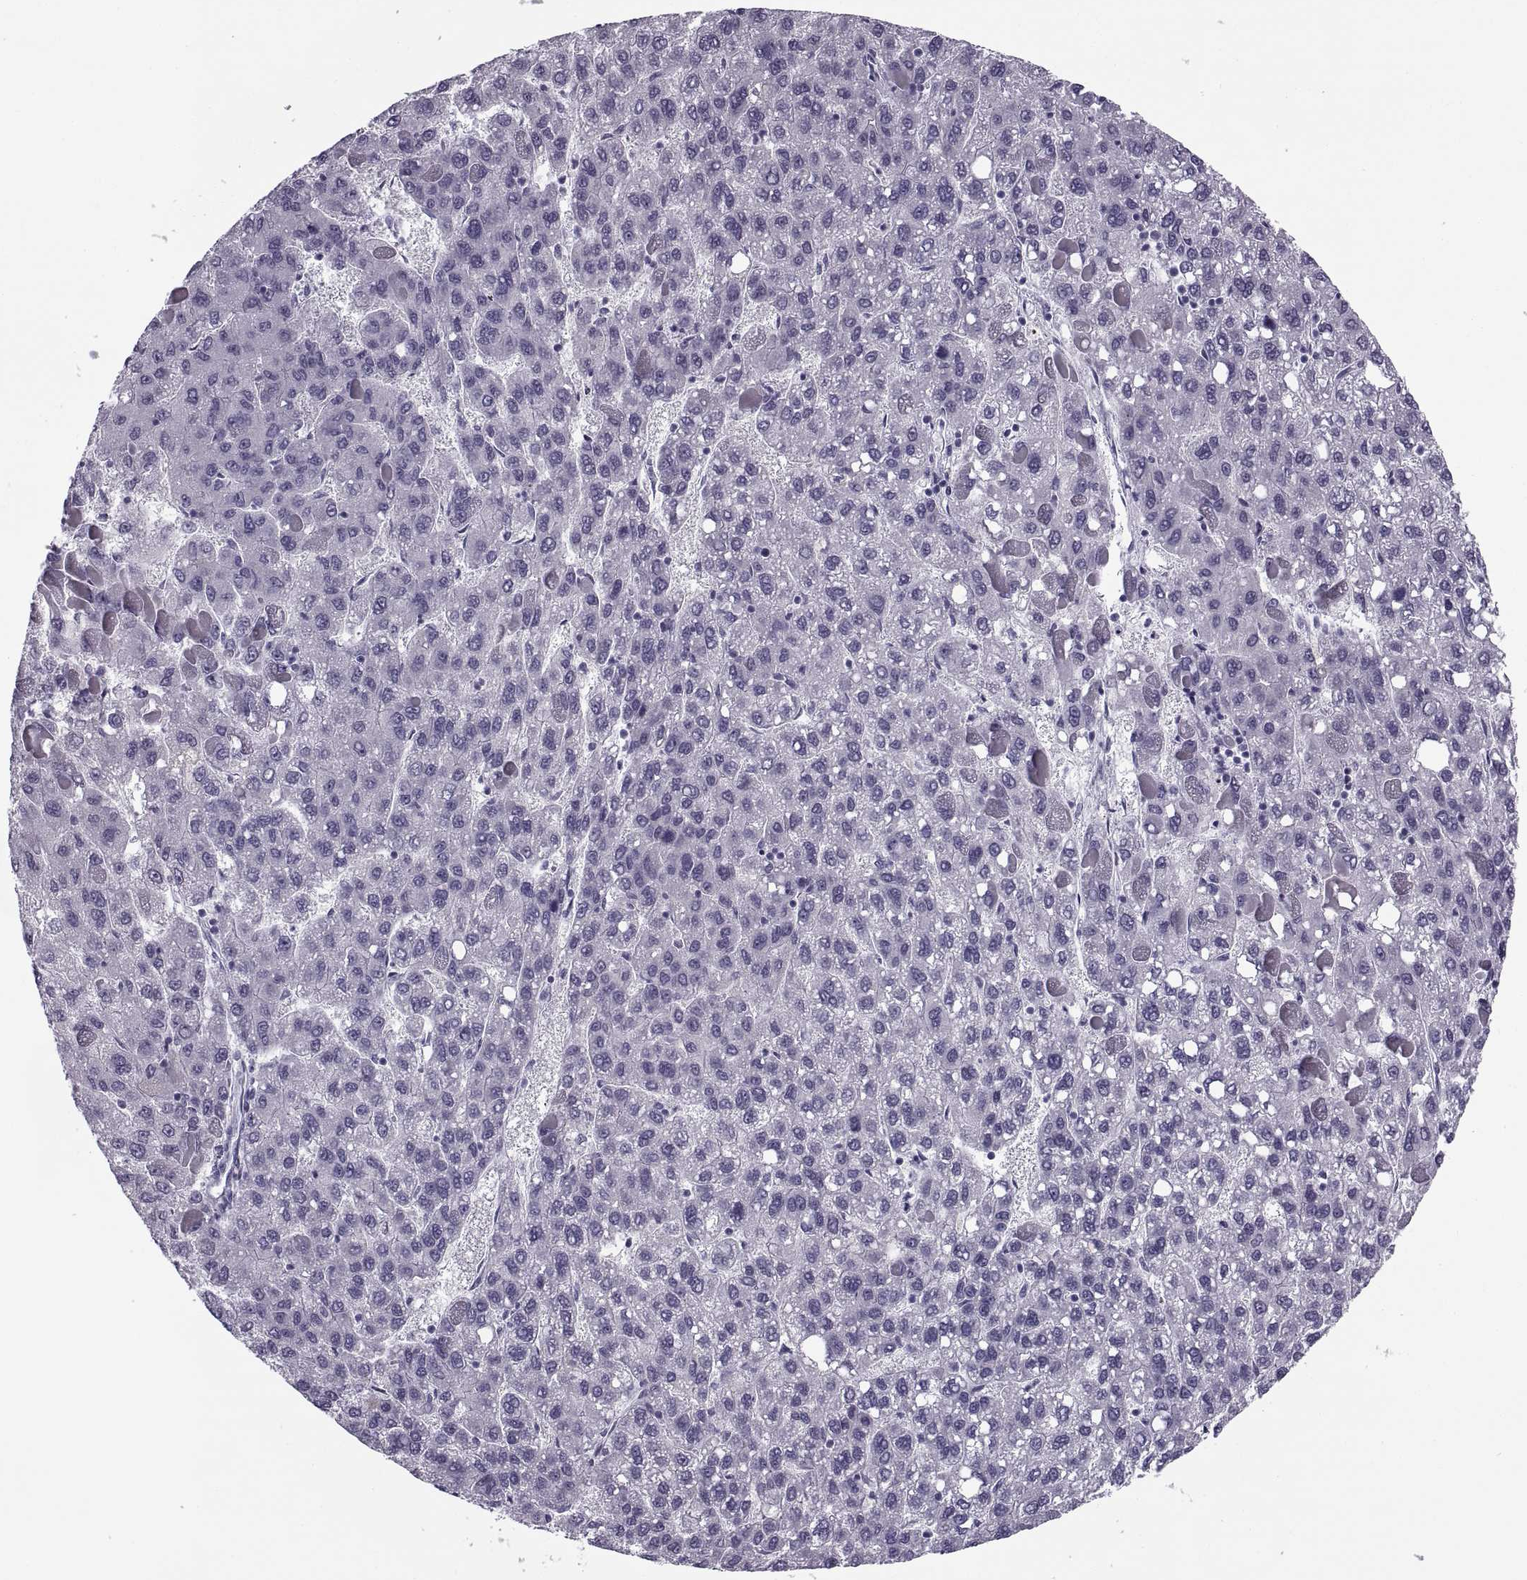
{"staining": {"intensity": "negative", "quantity": "none", "location": "none"}, "tissue": "liver cancer", "cell_type": "Tumor cells", "image_type": "cancer", "snomed": [{"axis": "morphology", "description": "Carcinoma, Hepatocellular, NOS"}, {"axis": "topography", "description": "Liver"}], "caption": "Immunohistochemistry (IHC) photomicrograph of liver cancer stained for a protein (brown), which demonstrates no expression in tumor cells.", "gene": "TBC1D3G", "patient": {"sex": "female", "age": 82}}